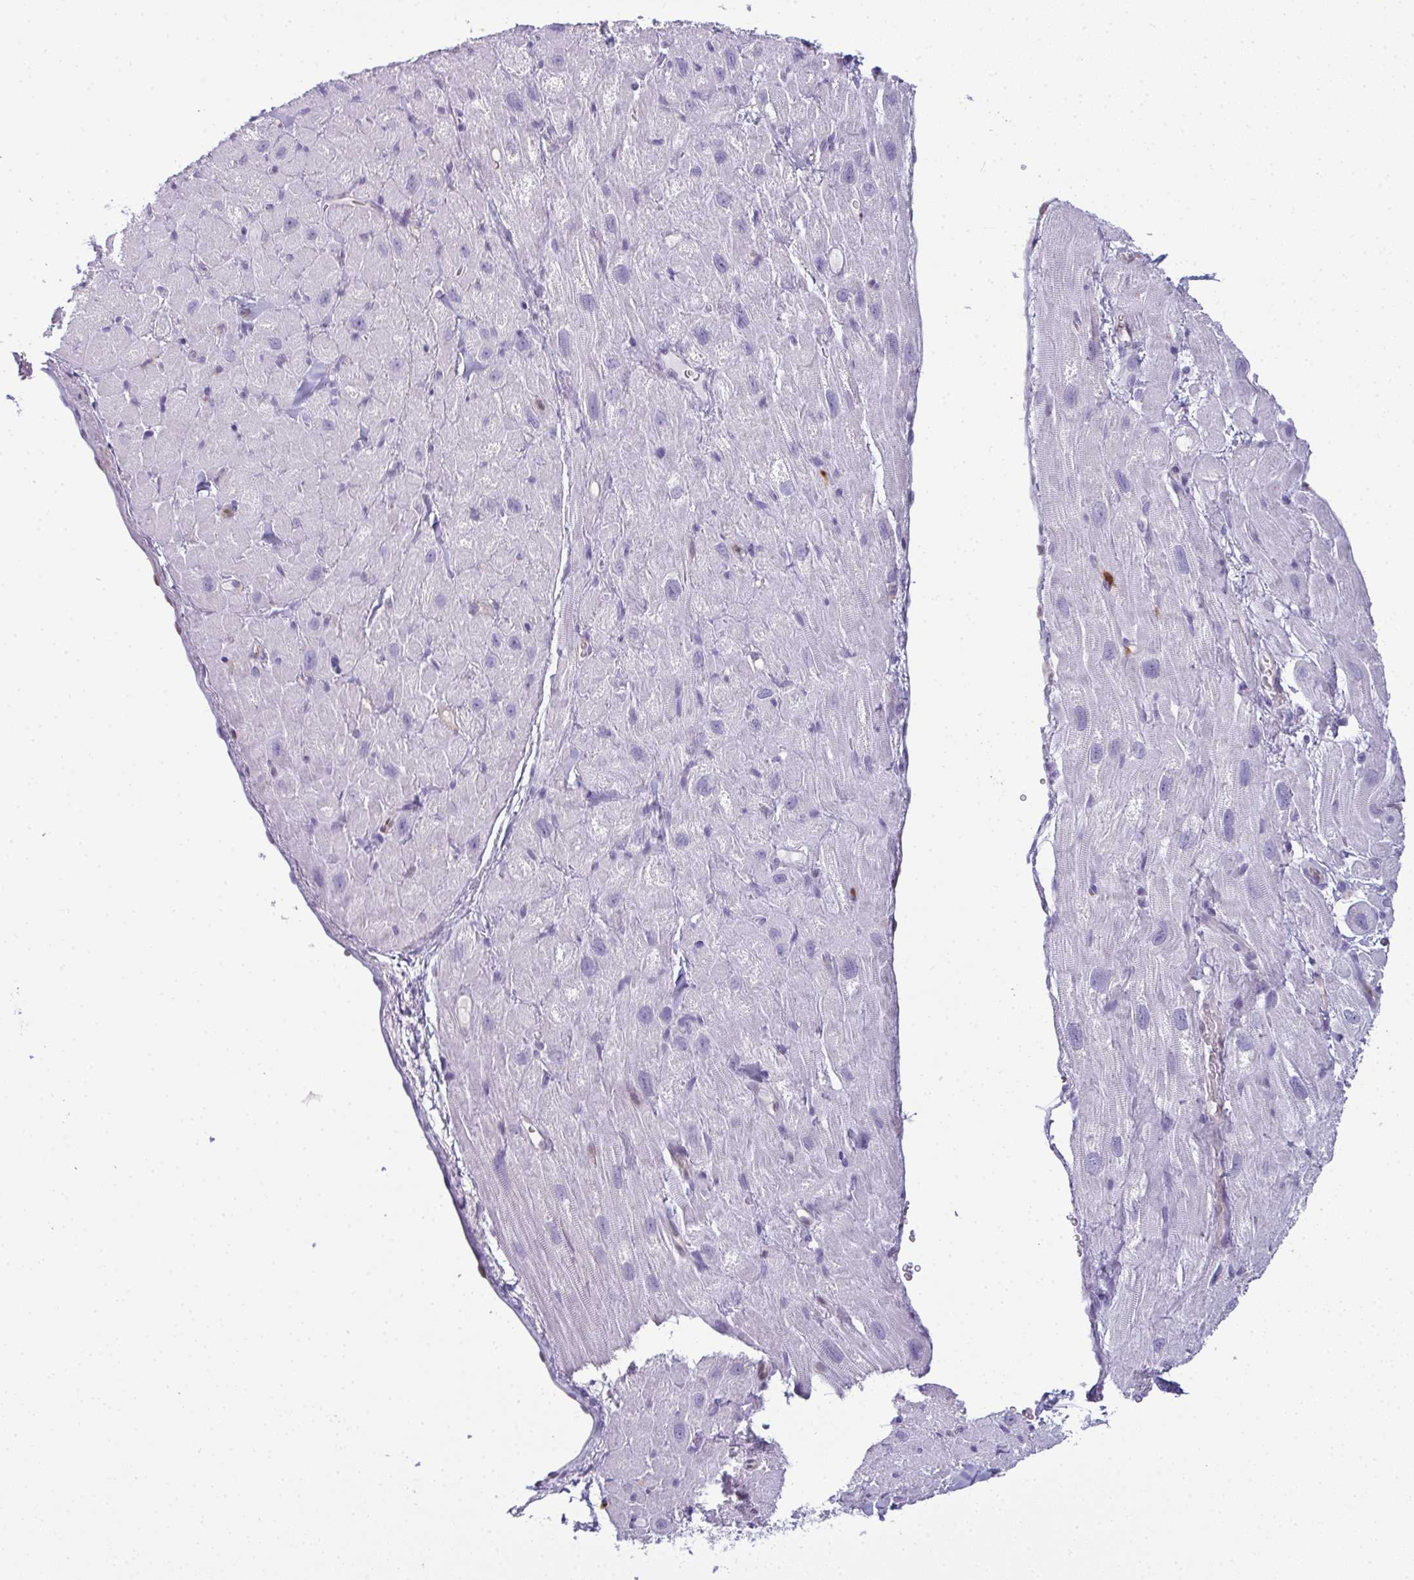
{"staining": {"intensity": "negative", "quantity": "none", "location": "none"}, "tissue": "heart muscle", "cell_type": "Cardiomyocytes", "image_type": "normal", "snomed": [{"axis": "morphology", "description": "Normal tissue, NOS"}, {"axis": "topography", "description": "Heart"}], "caption": "High magnification brightfield microscopy of benign heart muscle stained with DAB (3,3'-diaminobenzidine) (brown) and counterstained with hematoxylin (blue): cardiomyocytes show no significant expression.", "gene": "CDA", "patient": {"sex": "female", "age": 62}}